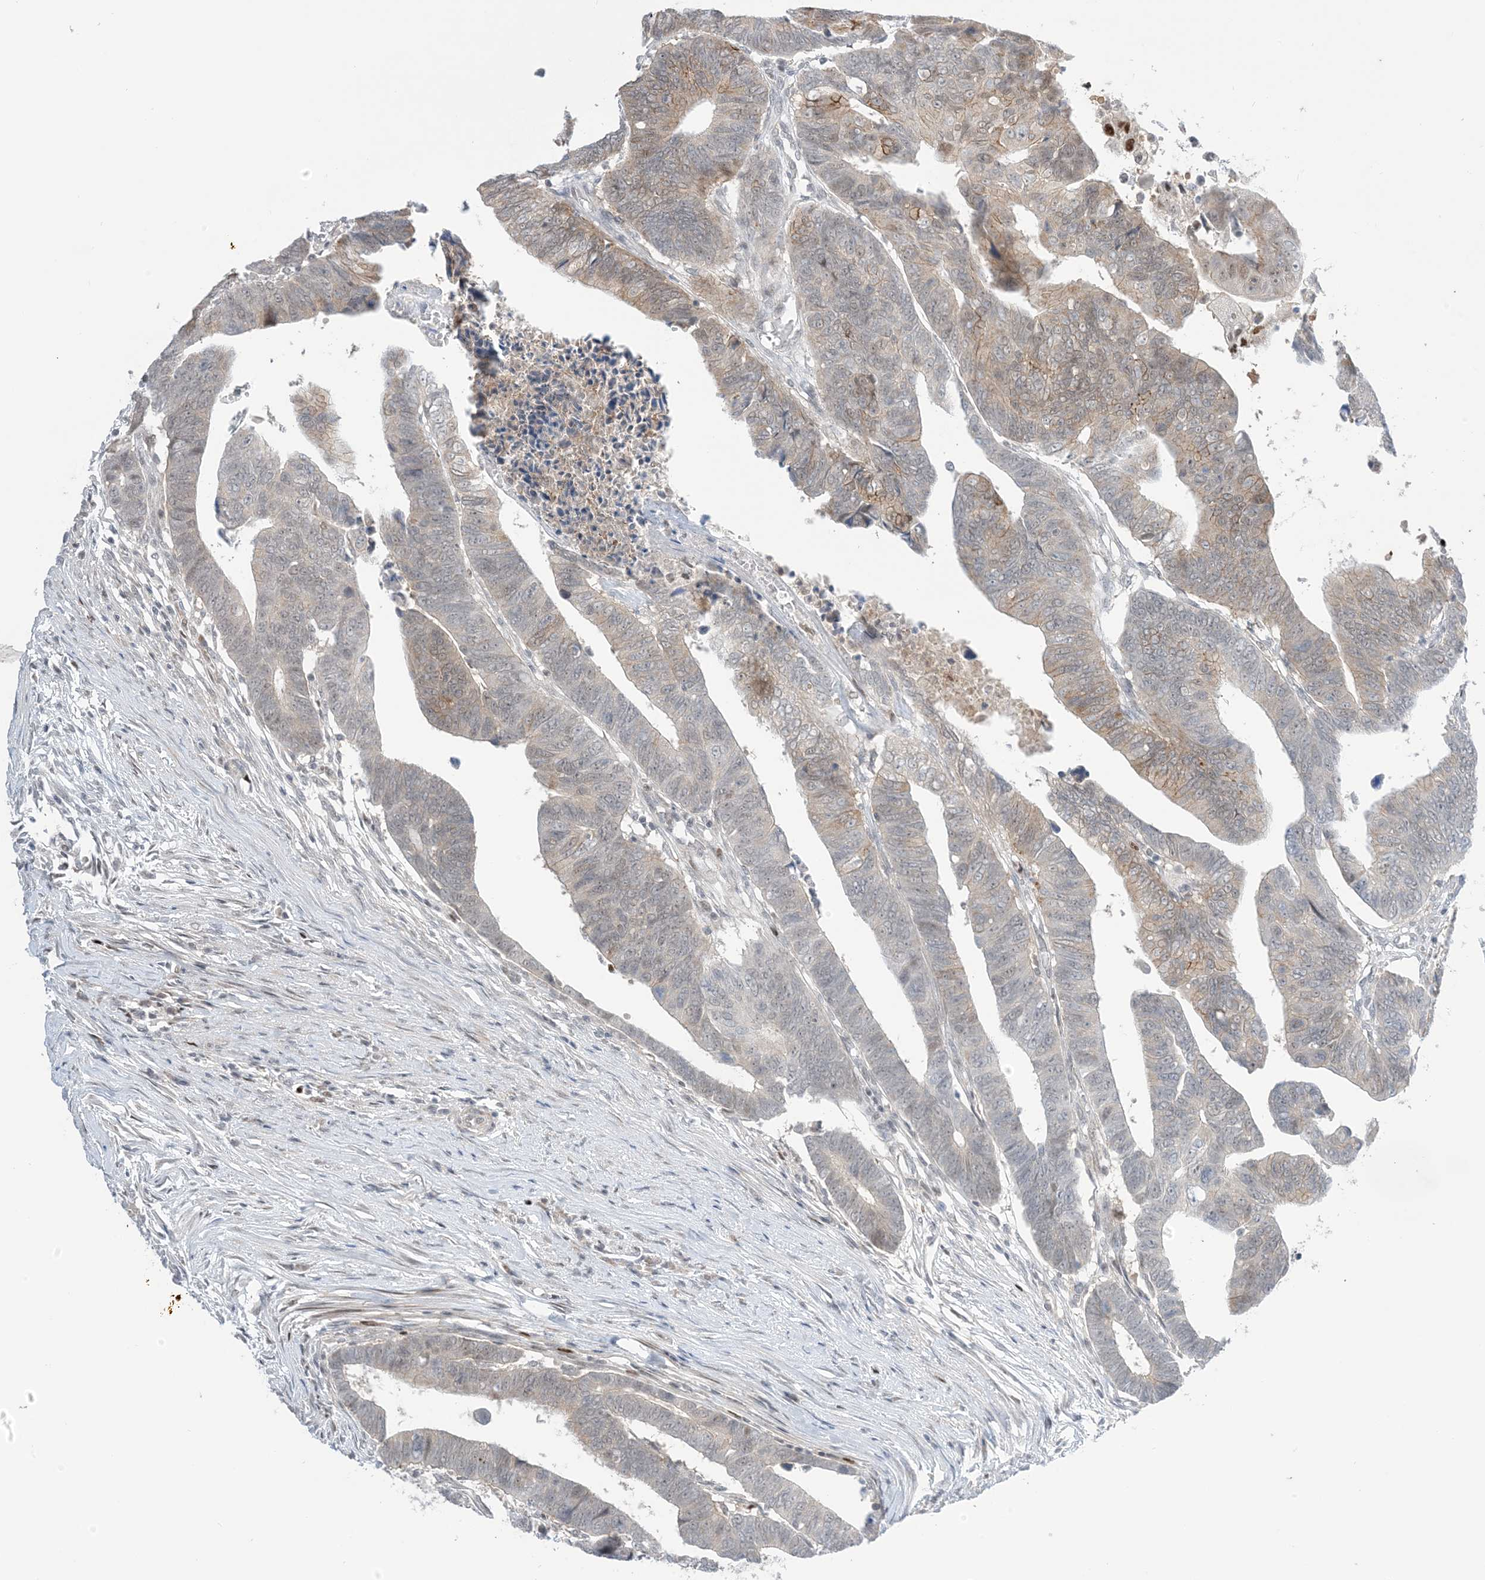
{"staining": {"intensity": "weak", "quantity": "<25%", "location": "cytoplasmic/membranous"}, "tissue": "colorectal cancer", "cell_type": "Tumor cells", "image_type": "cancer", "snomed": [{"axis": "morphology", "description": "Adenocarcinoma, NOS"}, {"axis": "topography", "description": "Rectum"}], "caption": "High power microscopy histopathology image of an immunohistochemistry photomicrograph of colorectal cancer, revealing no significant positivity in tumor cells. The staining was performed using DAB to visualize the protein expression in brown, while the nuclei were stained in blue with hematoxylin (Magnification: 20x).", "gene": "TFPT", "patient": {"sex": "female", "age": 65}}